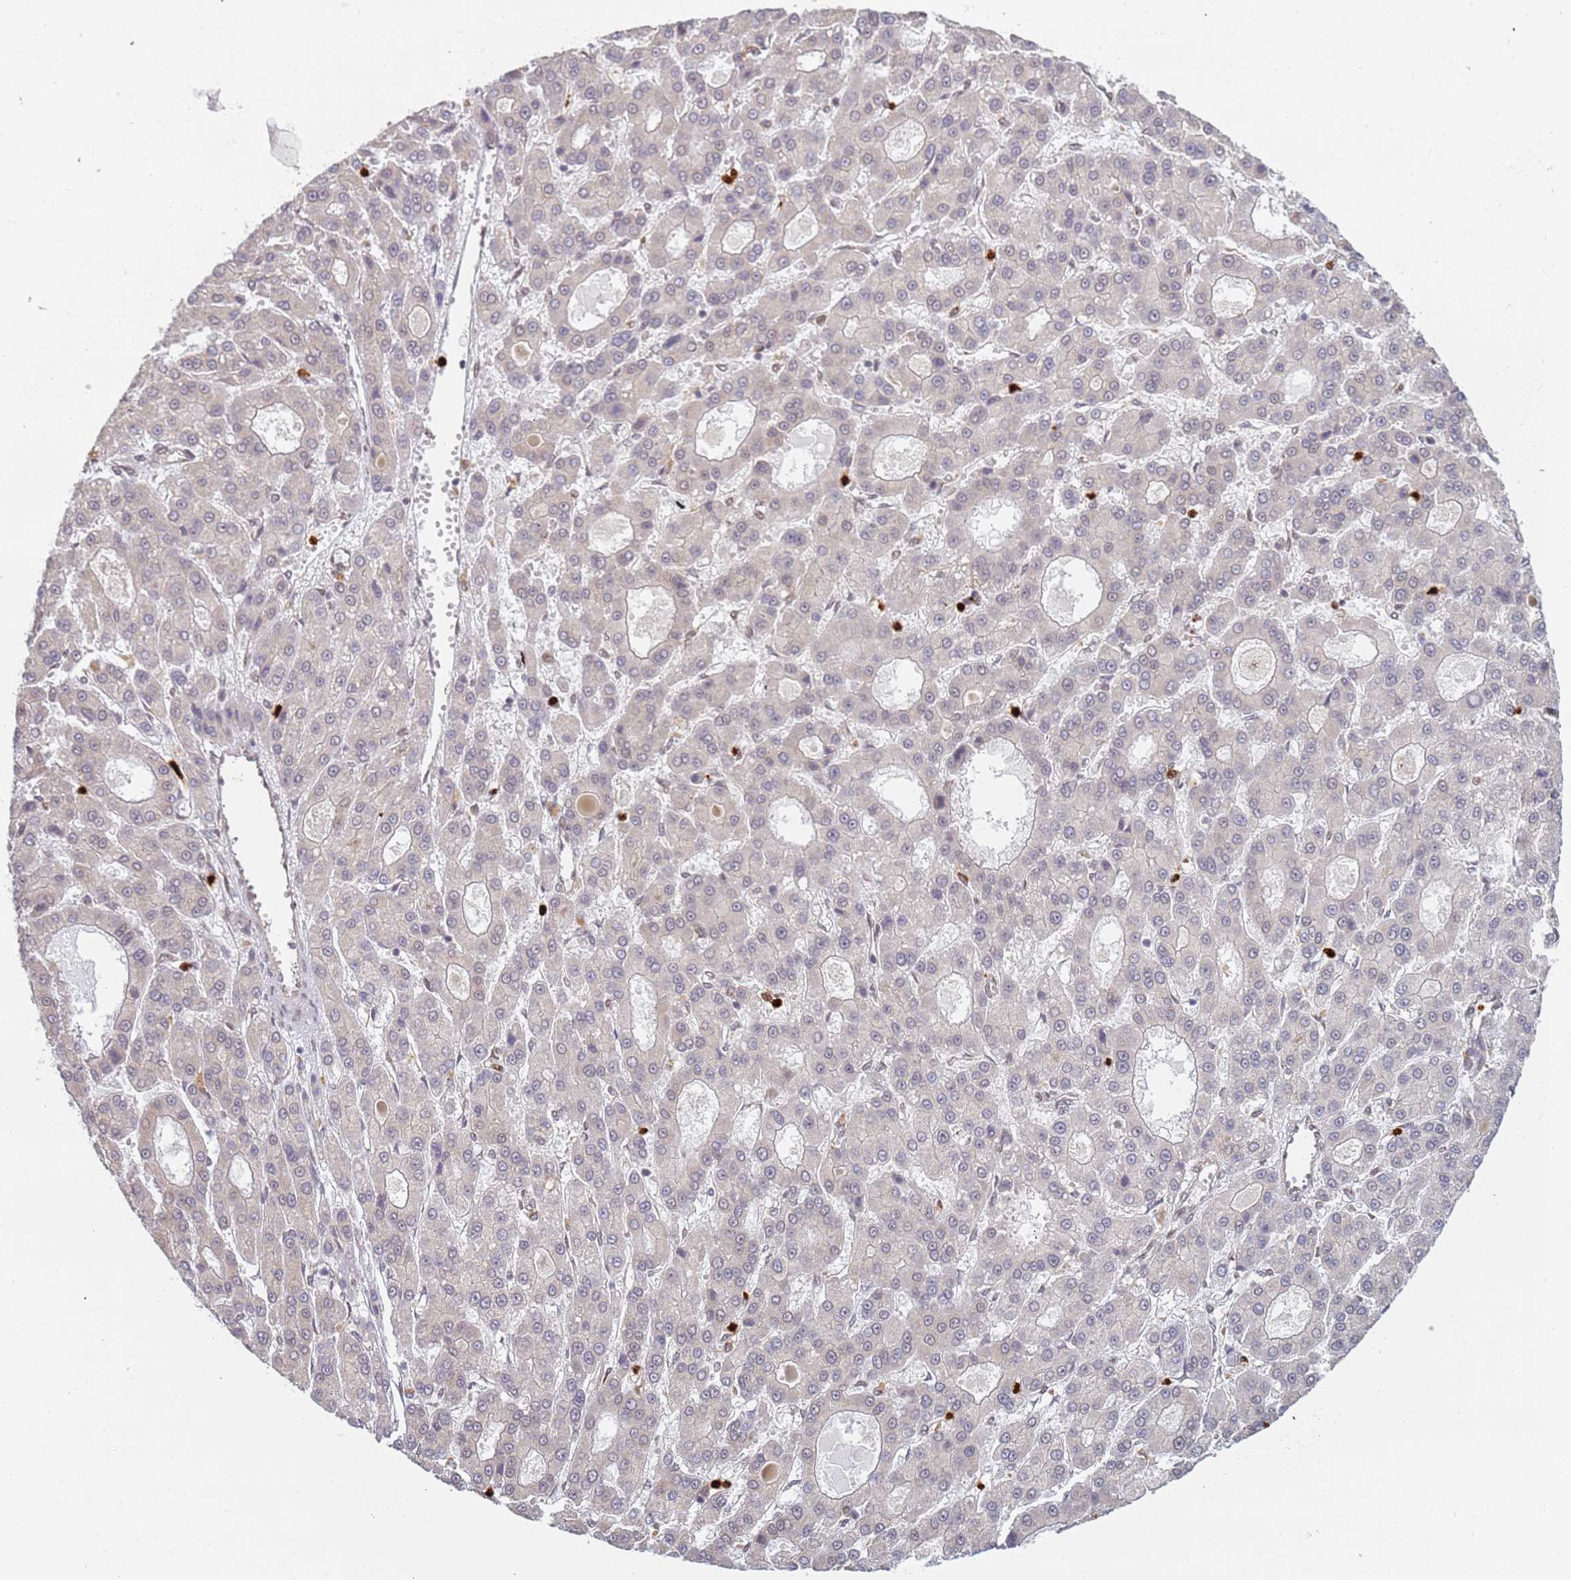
{"staining": {"intensity": "negative", "quantity": "none", "location": "none"}, "tissue": "liver cancer", "cell_type": "Tumor cells", "image_type": "cancer", "snomed": [{"axis": "morphology", "description": "Carcinoma, Hepatocellular, NOS"}, {"axis": "topography", "description": "Liver"}], "caption": "Liver cancer (hepatocellular carcinoma) stained for a protein using immunohistochemistry (IHC) demonstrates no expression tumor cells.", "gene": "CEP170", "patient": {"sex": "male", "age": 70}}